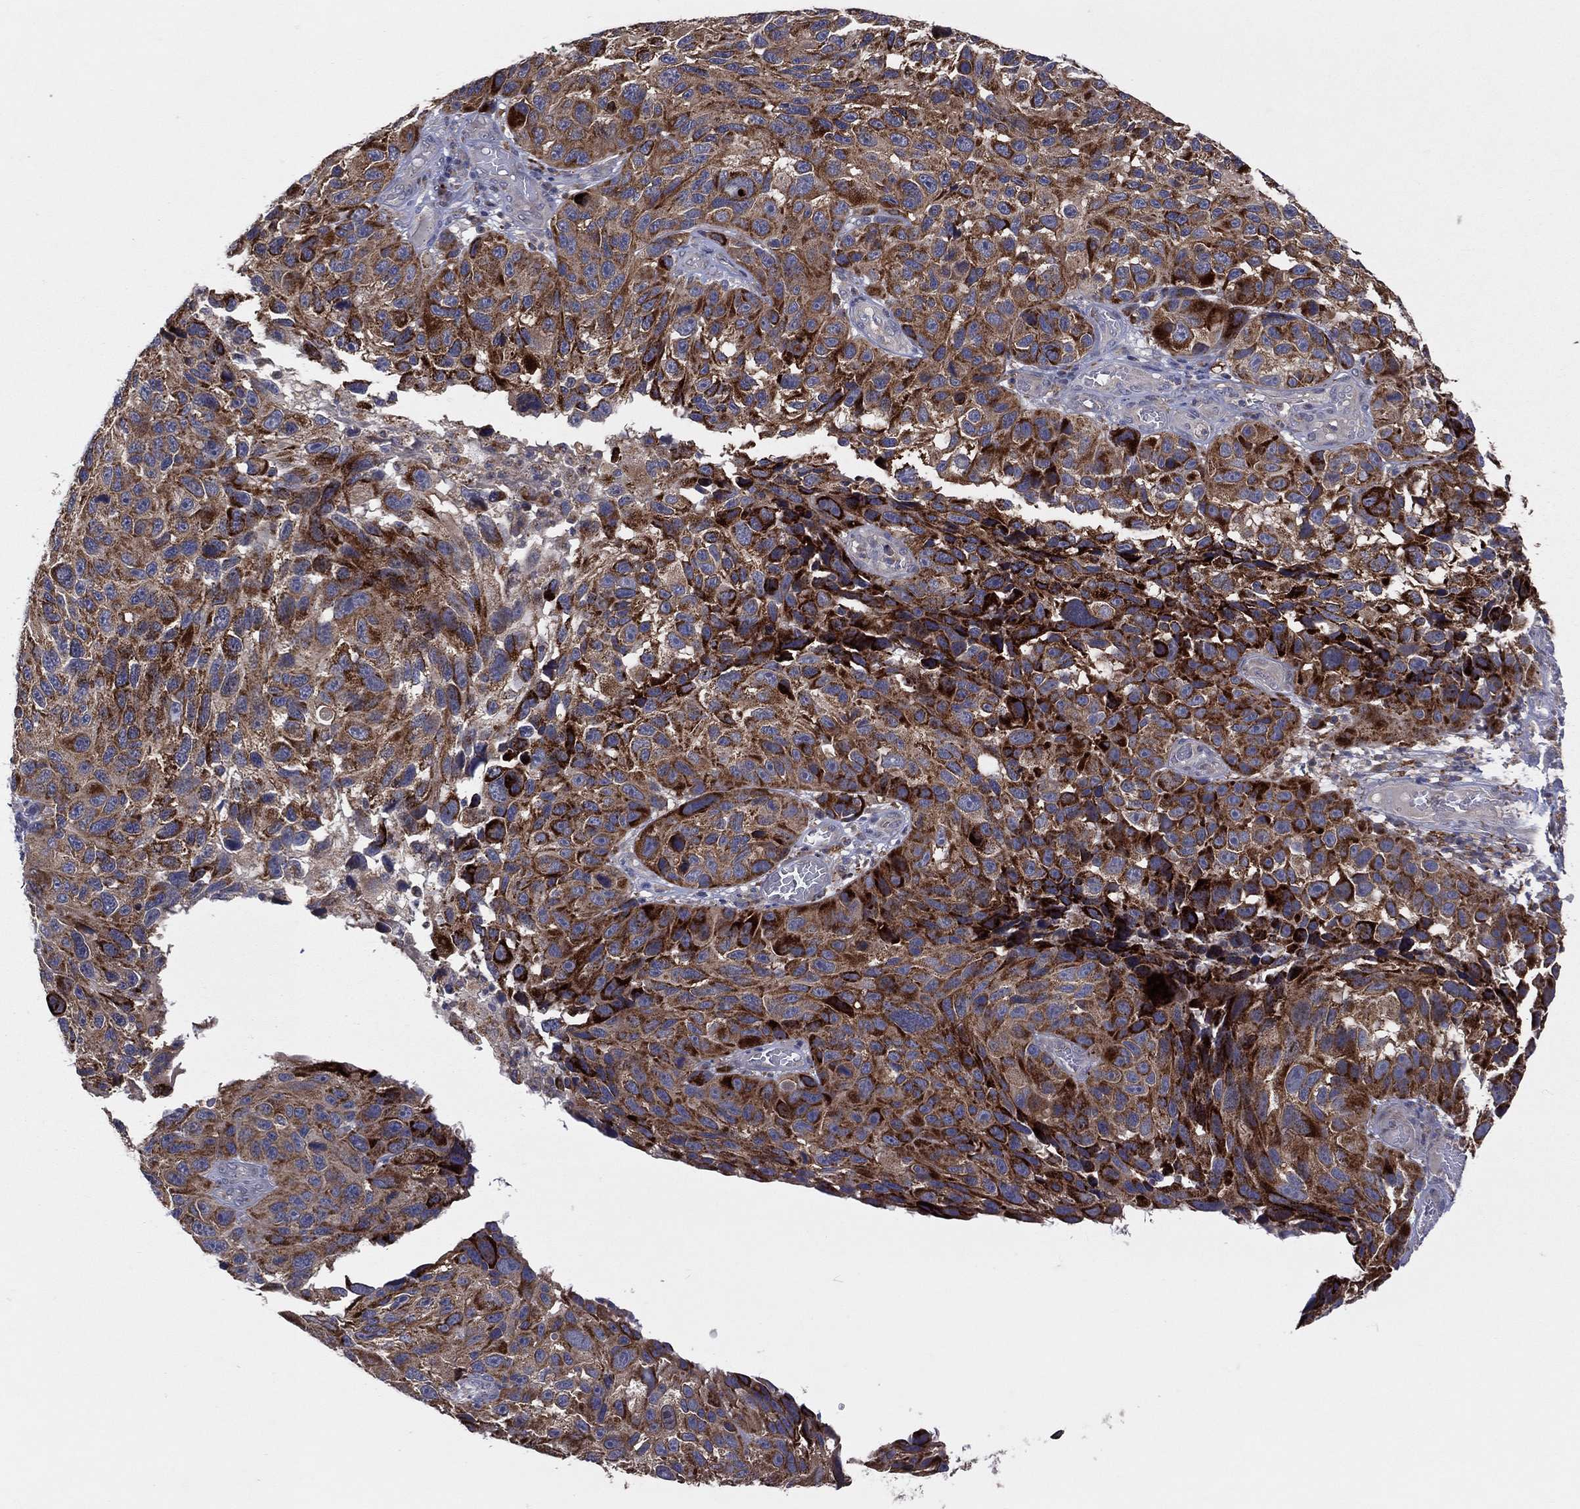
{"staining": {"intensity": "strong", "quantity": "25%-75%", "location": "cytoplasmic/membranous"}, "tissue": "melanoma", "cell_type": "Tumor cells", "image_type": "cancer", "snomed": [{"axis": "morphology", "description": "Malignant melanoma, NOS"}, {"axis": "topography", "description": "Skin"}], "caption": "About 25%-75% of tumor cells in malignant melanoma demonstrate strong cytoplasmic/membranous protein positivity as visualized by brown immunohistochemical staining.", "gene": "STARD3", "patient": {"sex": "male", "age": 53}}